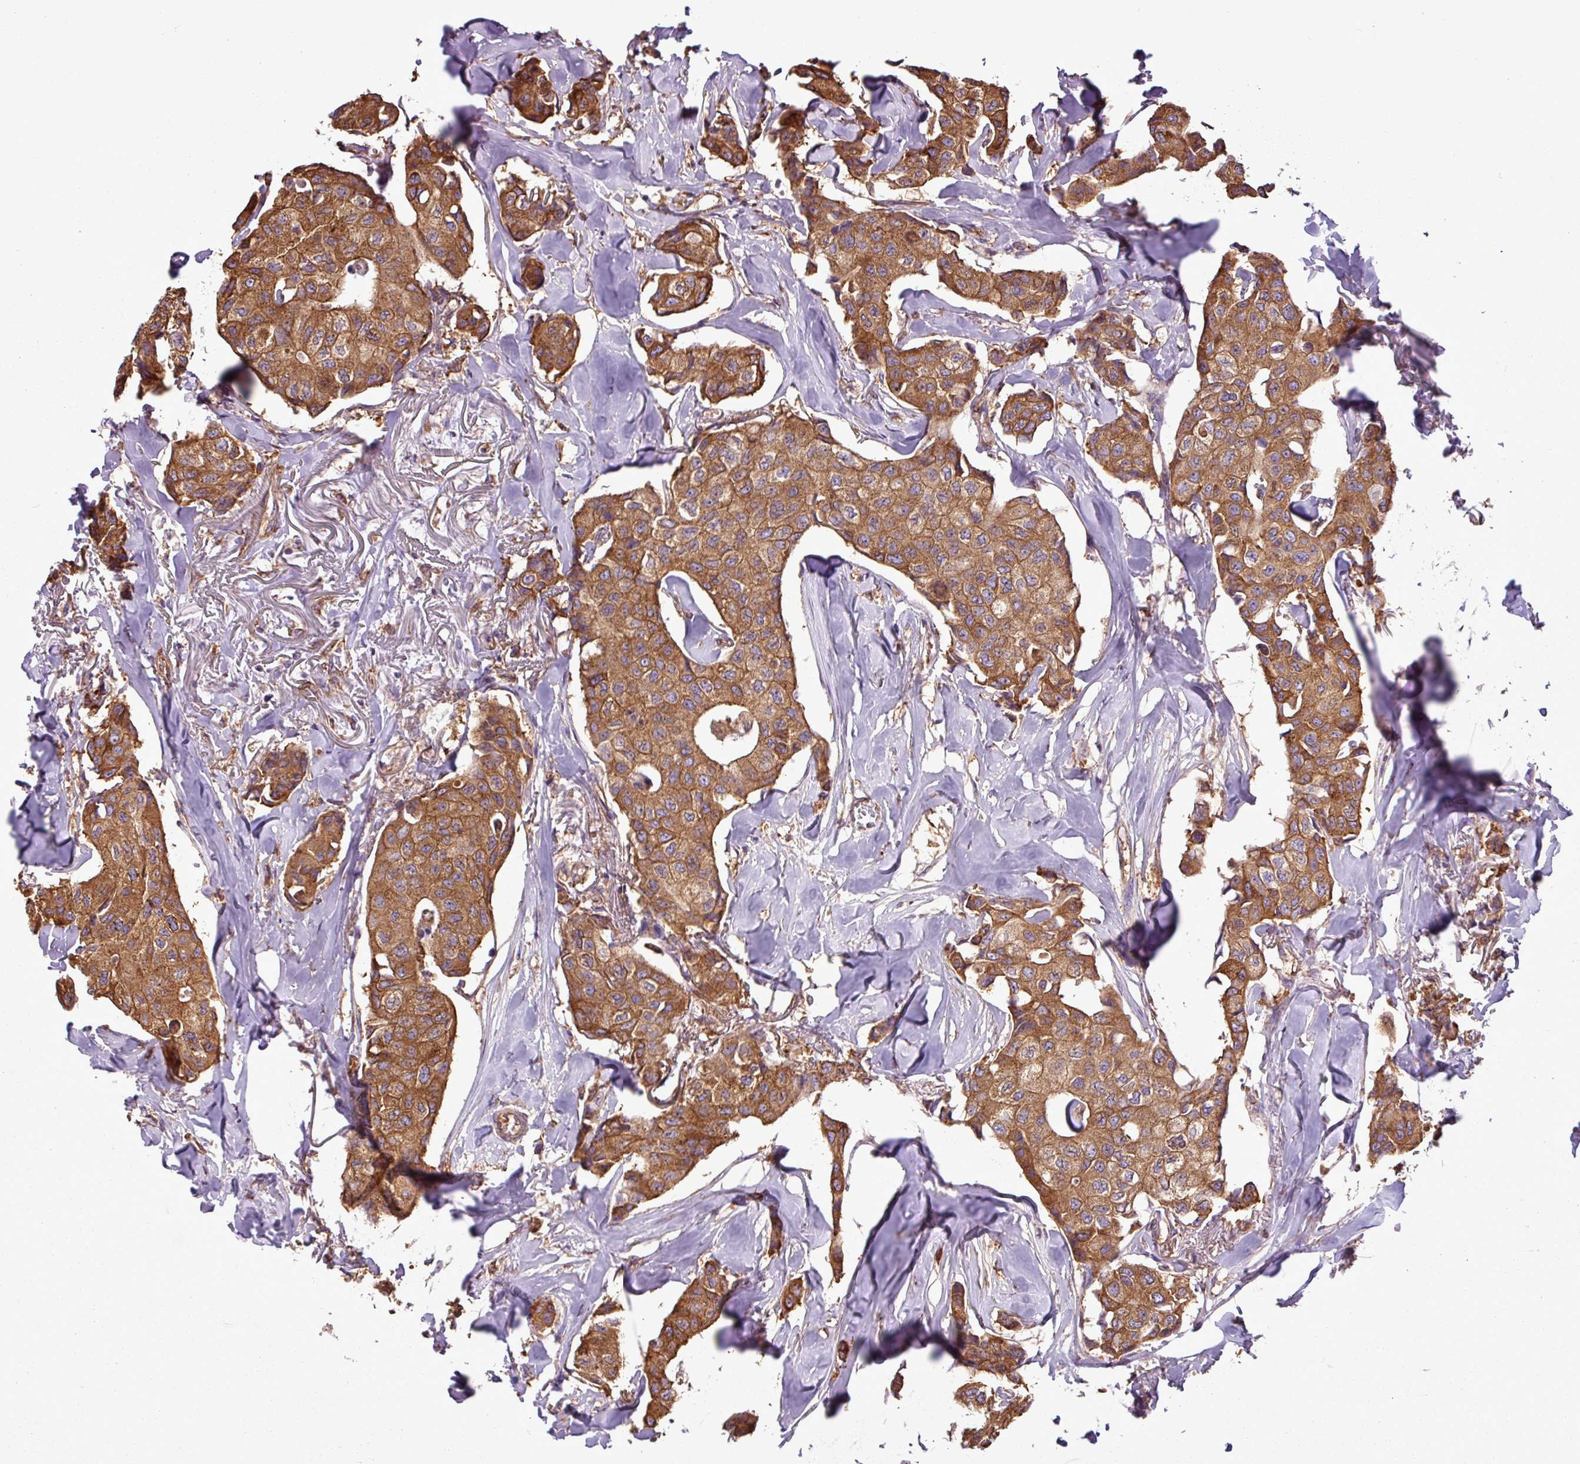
{"staining": {"intensity": "strong", "quantity": ">75%", "location": "cytoplasmic/membranous"}, "tissue": "breast cancer", "cell_type": "Tumor cells", "image_type": "cancer", "snomed": [{"axis": "morphology", "description": "Duct carcinoma"}, {"axis": "topography", "description": "Breast"}], "caption": "Strong cytoplasmic/membranous staining is seen in about >75% of tumor cells in breast cancer (infiltrating ductal carcinoma).", "gene": "PACSIN2", "patient": {"sex": "female", "age": 80}}